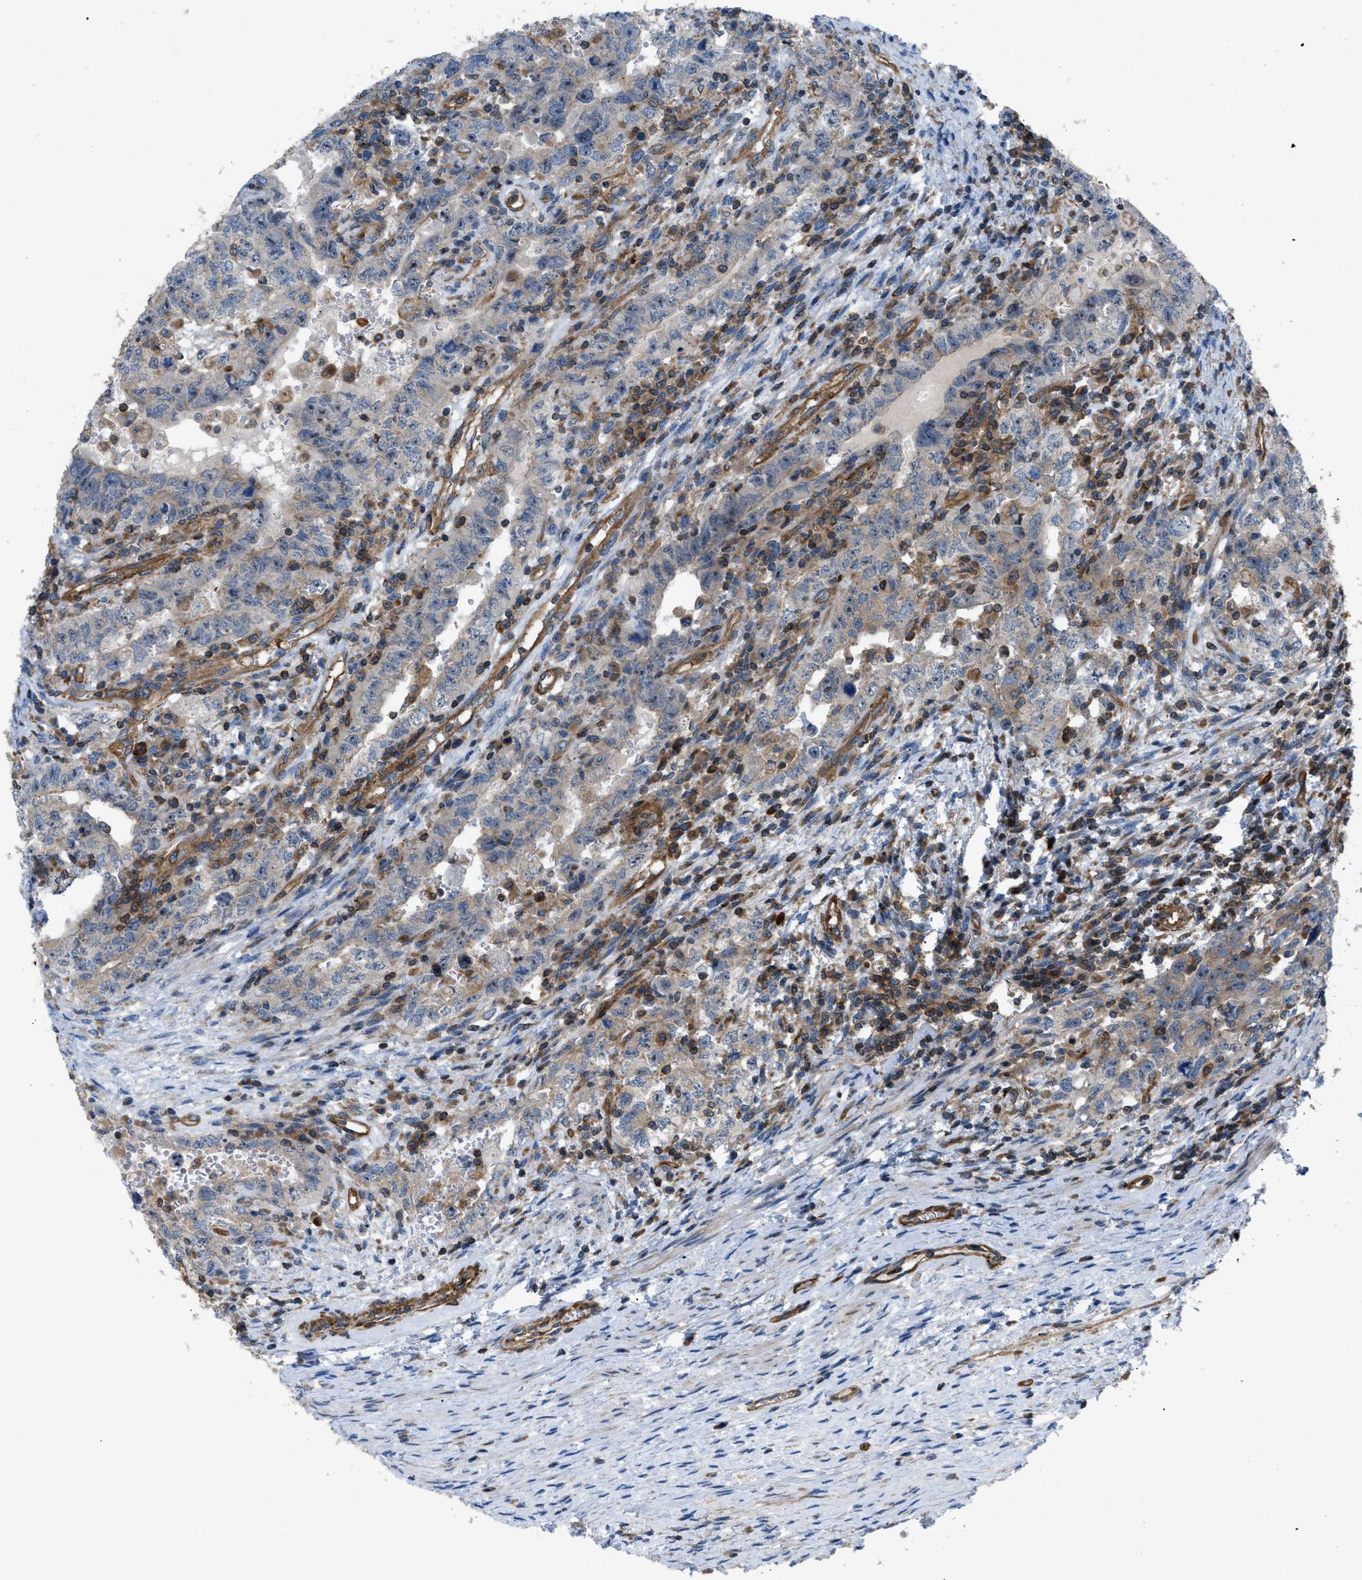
{"staining": {"intensity": "weak", "quantity": "<25%", "location": "cytoplasmic/membranous"}, "tissue": "testis cancer", "cell_type": "Tumor cells", "image_type": "cancer", "snomed": [{"axis": "morphology", "description": "Carcinoma, Embryonal, NOS"}, {"axis": "topography", "description": "Testis"}], "caption": "This is an IHC image of testis cancer. There is no positivity in tumor cells.", "gene": "ATP2A3", "patient": {"sex": "male", "age": 26}}